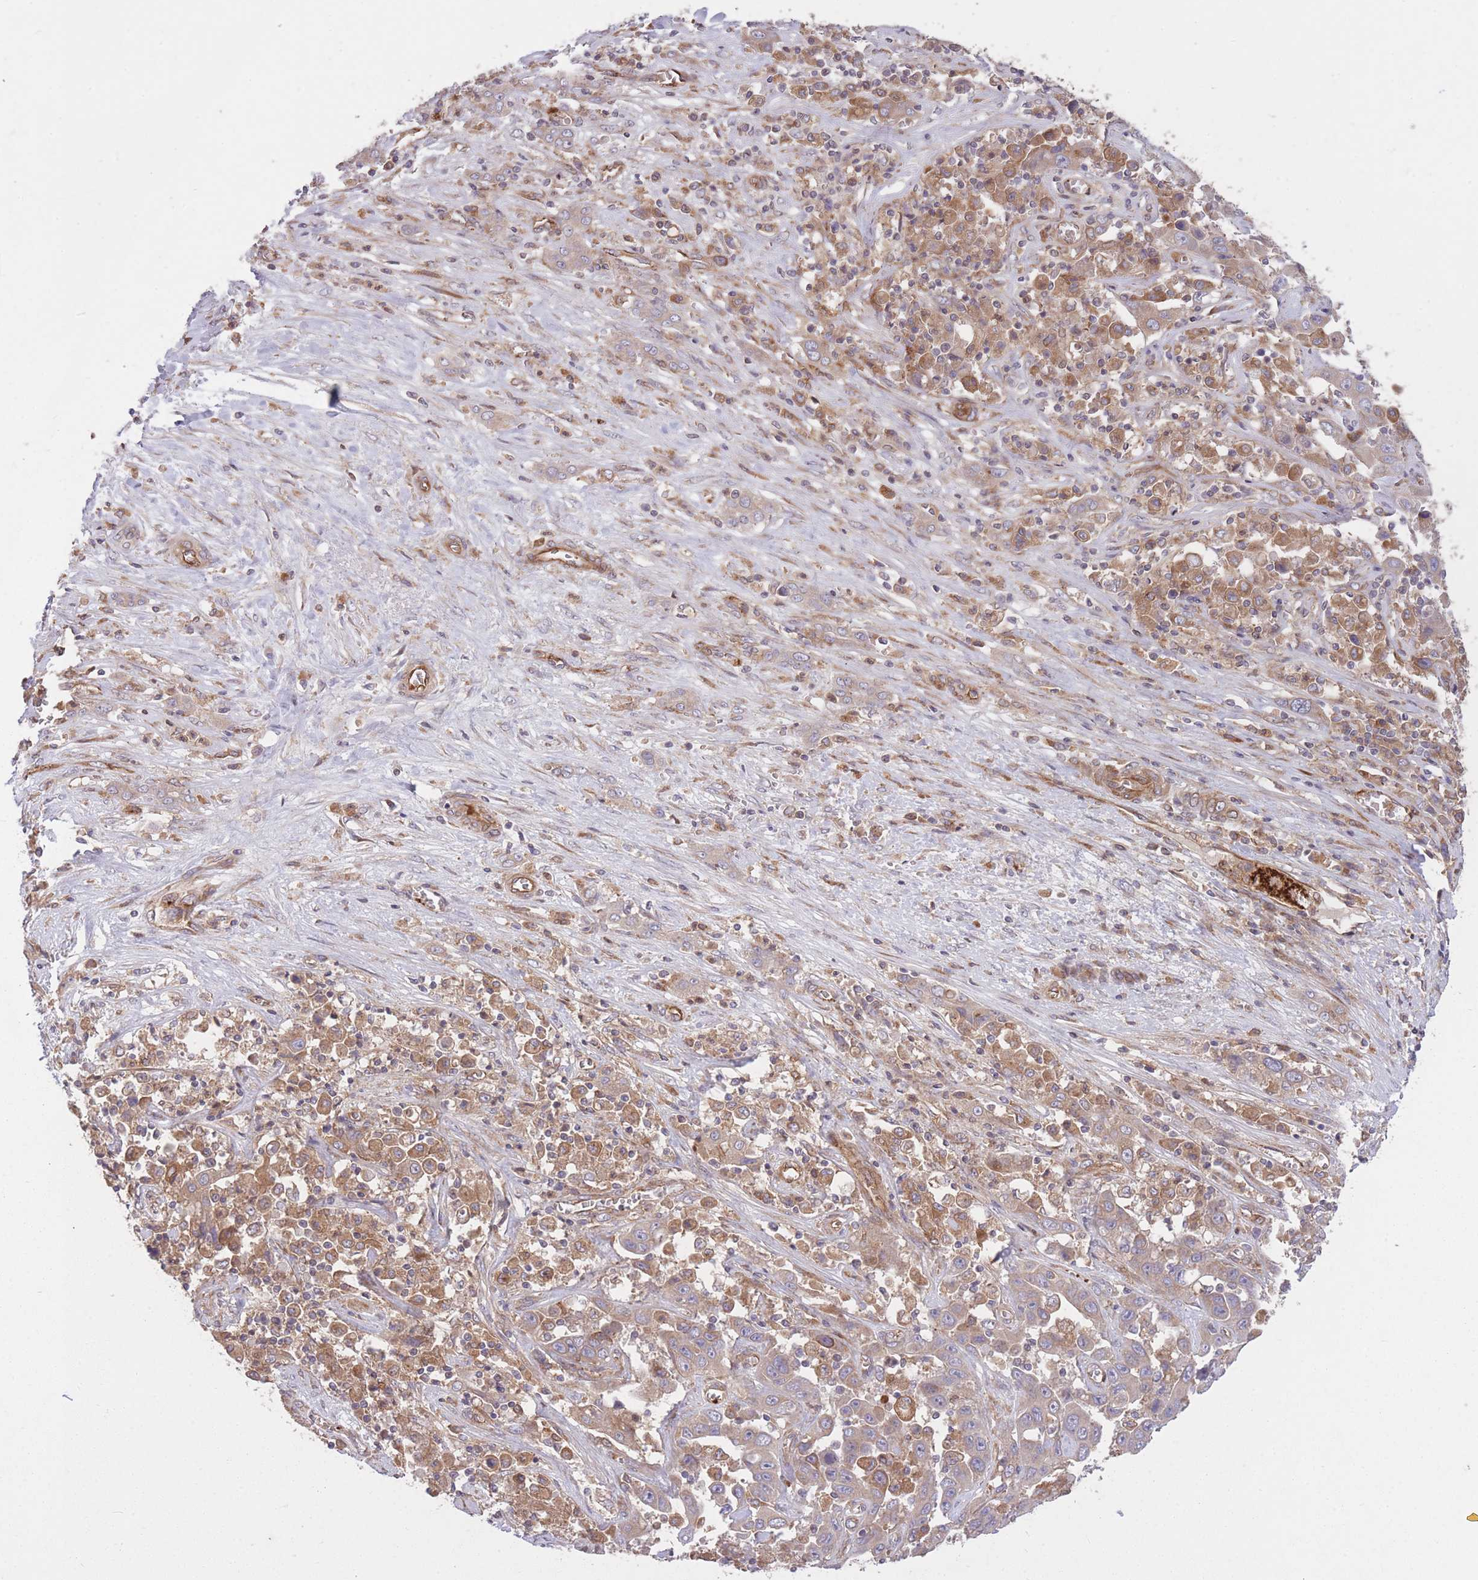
{"staining": {"intensity": "moderate", "quantity": "25%-75%", "location": "cytoplasmic/membranous"}, "tissue": "liver cancer", "cell_type": "Tumor cells", "image_type": "cancer", "snomed": [{"axis": "morphology", "description": "Cholangiocarcinoma"}, {"axis": "topography", "description": "Liver"}], "caption": "High-power microscopy captured an immunohistochemistry (IHC) micrograph of liver cancer, revealing moderate cytoplasmic/membranous positivity in about 25%-75% of tumor cells.", "gene": "CISH", "patient": {"sex": "female", "age": 52}}